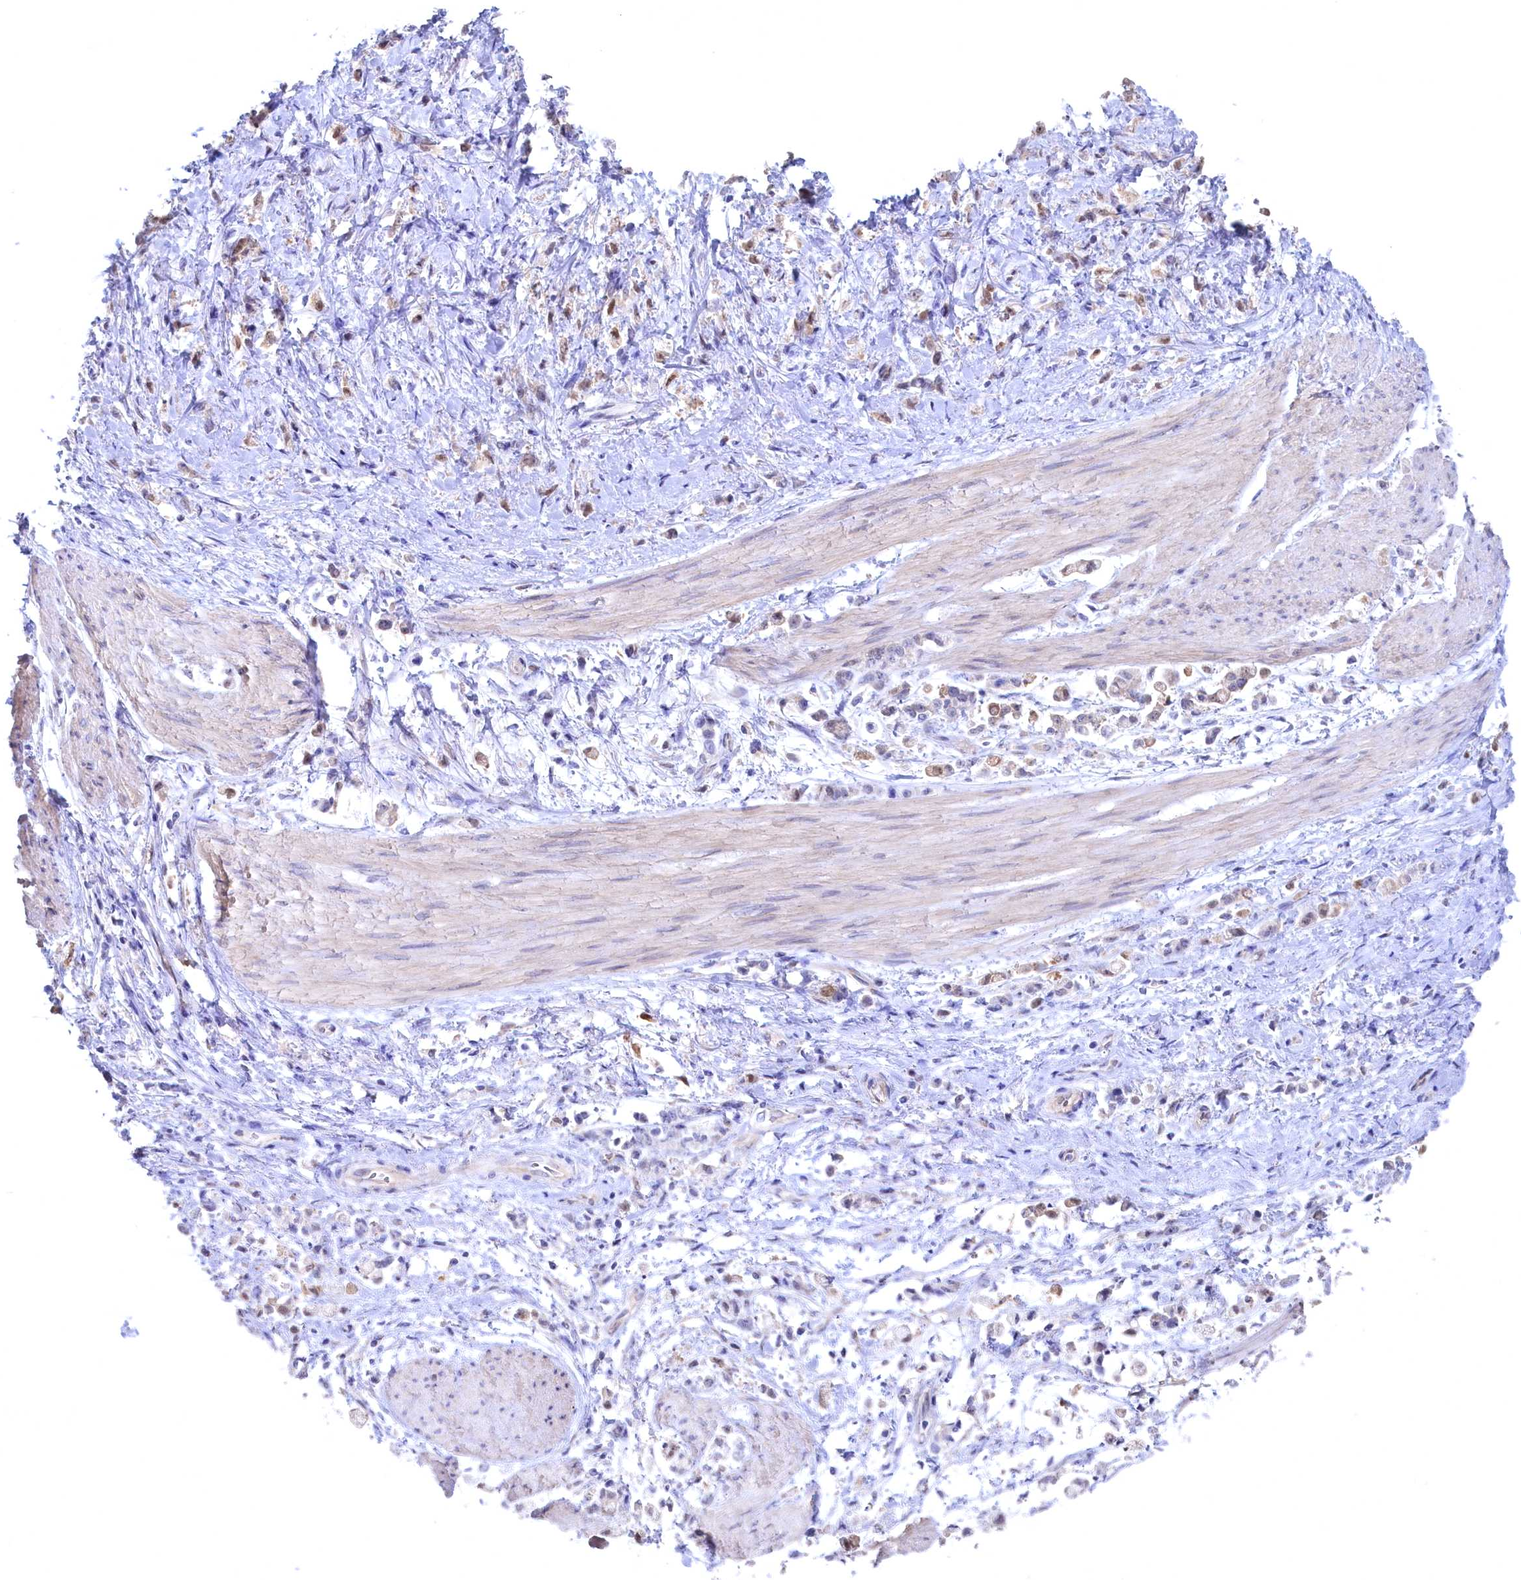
{"staining": {"intensity": "weak", "quantity": "<25%", "location": "nuclear"}, "tissue": "stomach cancer", "cell_type": "Tumor cells", "image_type": "cancer", "snomed": [{"axis": "morphology", "description": "Adenocarcinoma, NOS"}, {"axis": "topography", "description": "Stomach"}], "caption": "This image is of adenocarcinoma (stomach) stained with immunohistochemistry to label a protein in brown with the nuclei are counter-stained blue. There is no staining in tumor cells.", "gene": "C11orf54", "patient": {"sex": "female", "age": 60}}